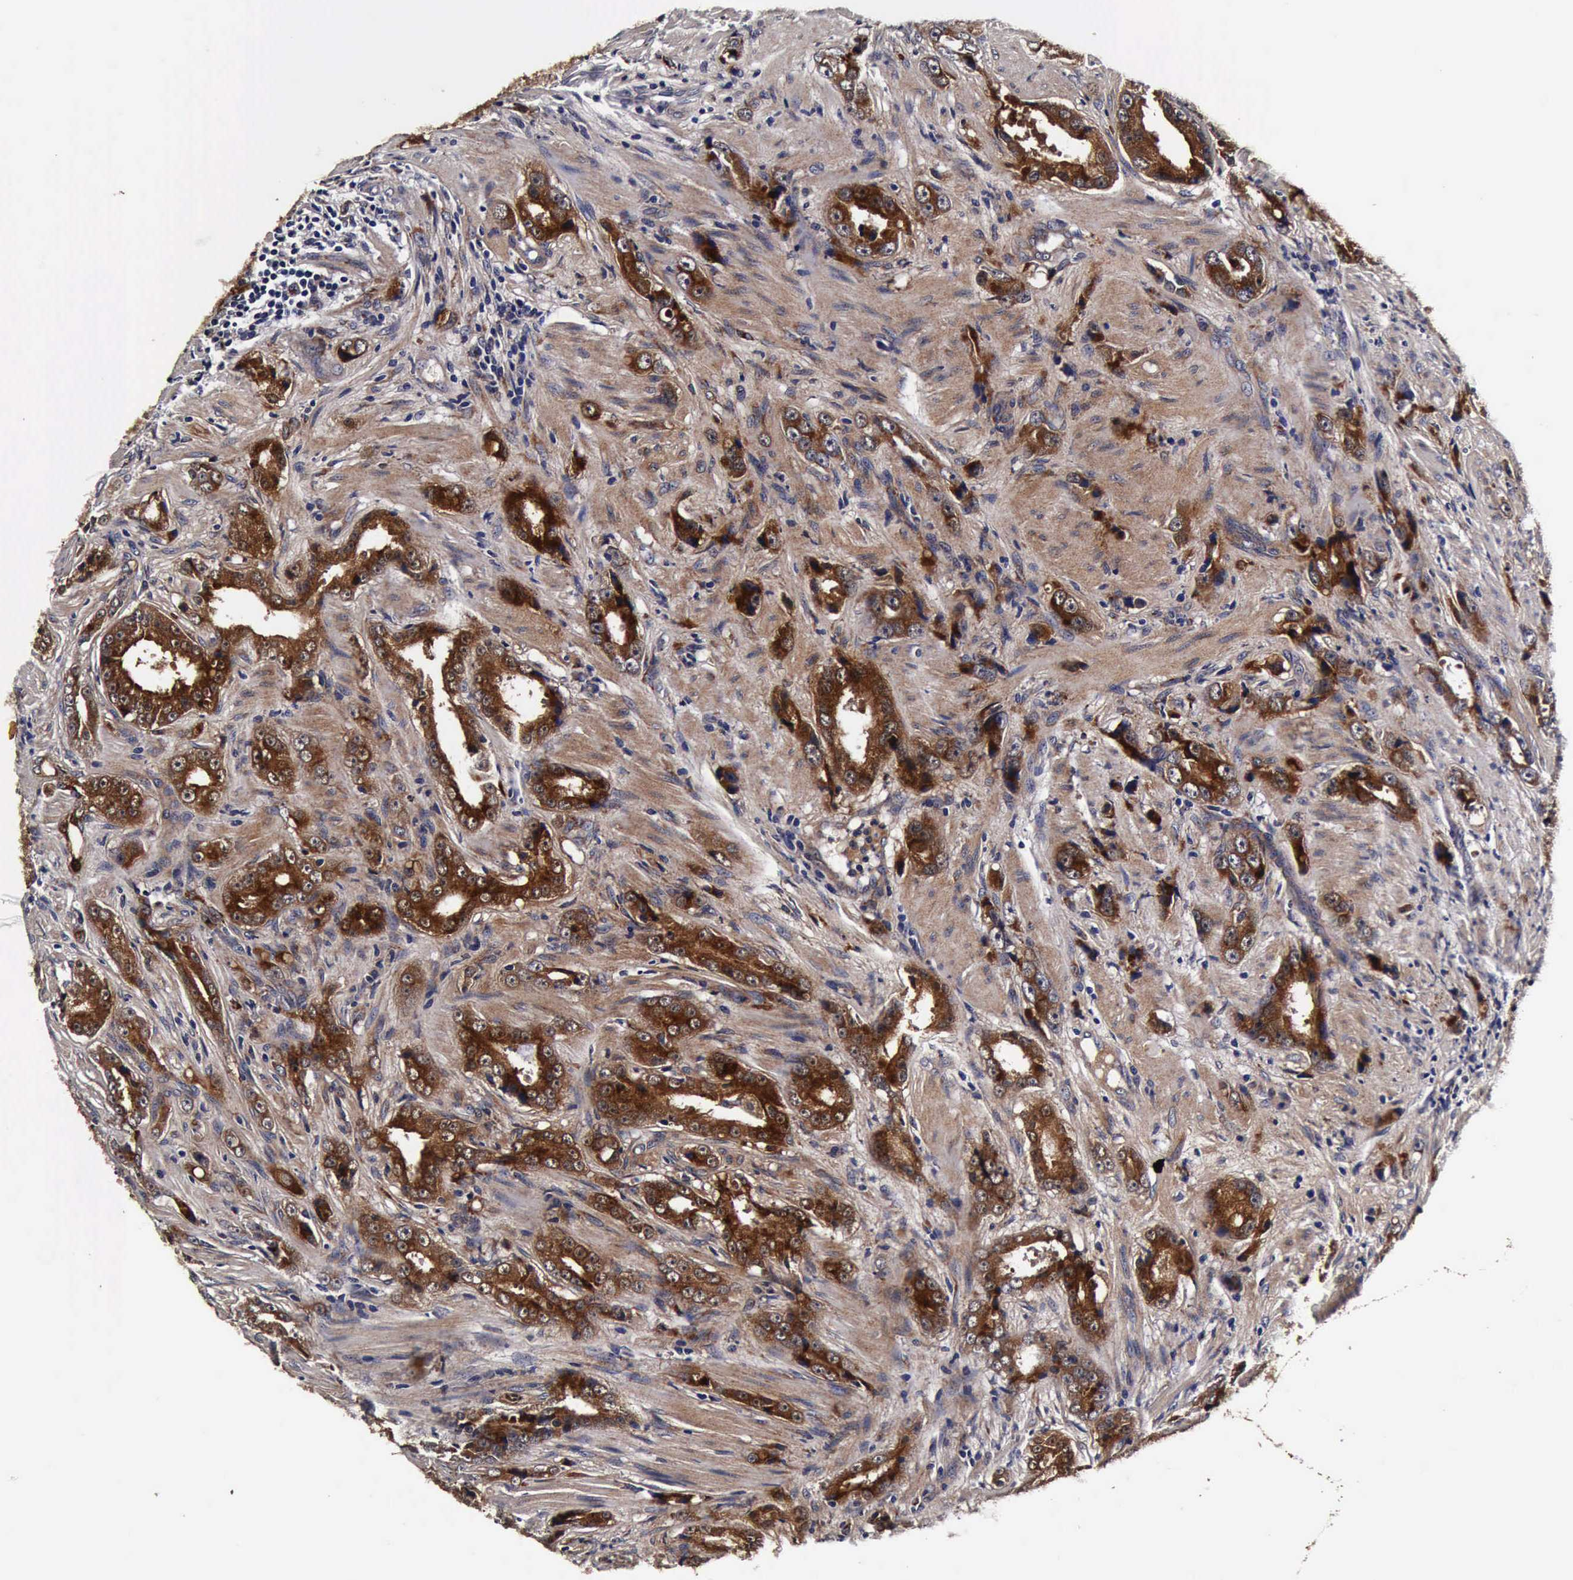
{"staining": {"intensity": "strong", "quantity": ">75%", "location": "cytoplasmic/membranous"}, "tissue": "prostate cancer", "cell_type": "Tumor cells", "image_type": "cancer", "snomed": [{"axis": "morphology", "description": "Adenocarcinoma, Medium grade"}, {"axis": "topography", "description": "Prostate"}], "caption": "This micrograph reveals IHC staining of prostate adenocarcinoma (medium-grade), with high strong cytoplasmic/membranous expression in about >75% of tumor cells.", "gene": "CST3", "patient": {"sex": "male", "age": 53}}